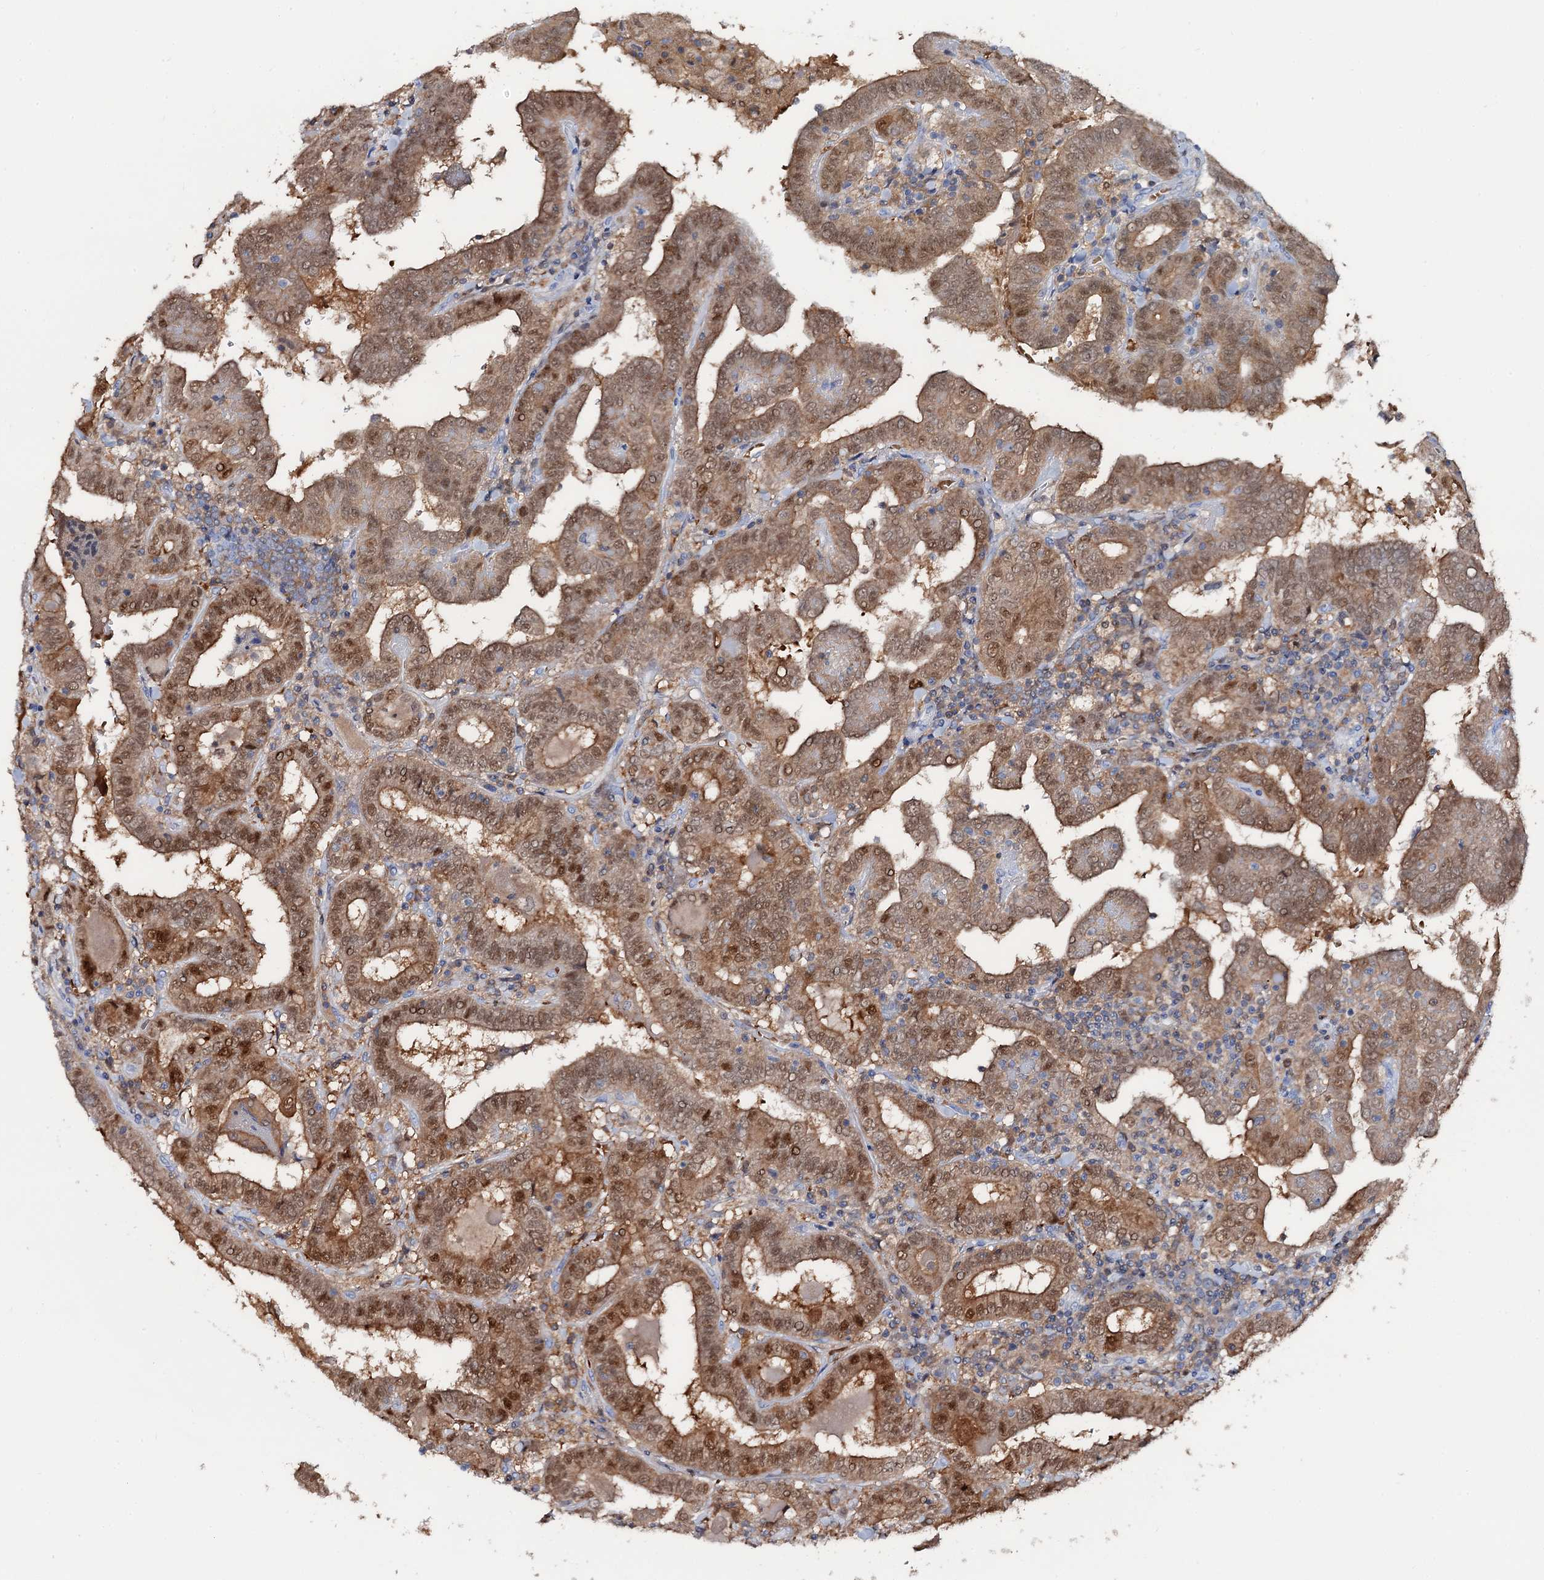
{"staining": {"intensity": "moderate", "quantity": ">75%", "location": "cytoplasmic/membranous,nuclear"}, "tissue": "thyroid cancer", "cell_type": "Tumor cells", "image_type": "cancer", "snomed": [{"axis": "morphology", "description": "Papillary adenocarcinoma, NOS"}, {"axis": "topography", "description": "Thyroid gland"}], "caption": "A high-resolution histopathology image shows IHC staining of thyroid papillary adenocarcinoma, which shows moderate cytoplasmic/membranous and nuclear expression in about >75% of tumor cells. The staining was performed using DAB, with brown indicating positive protein expression. Nuclei are stained blue with hematoxylin.", "gene": "FAH", "patient": {"sex": "female", "age": 72}}